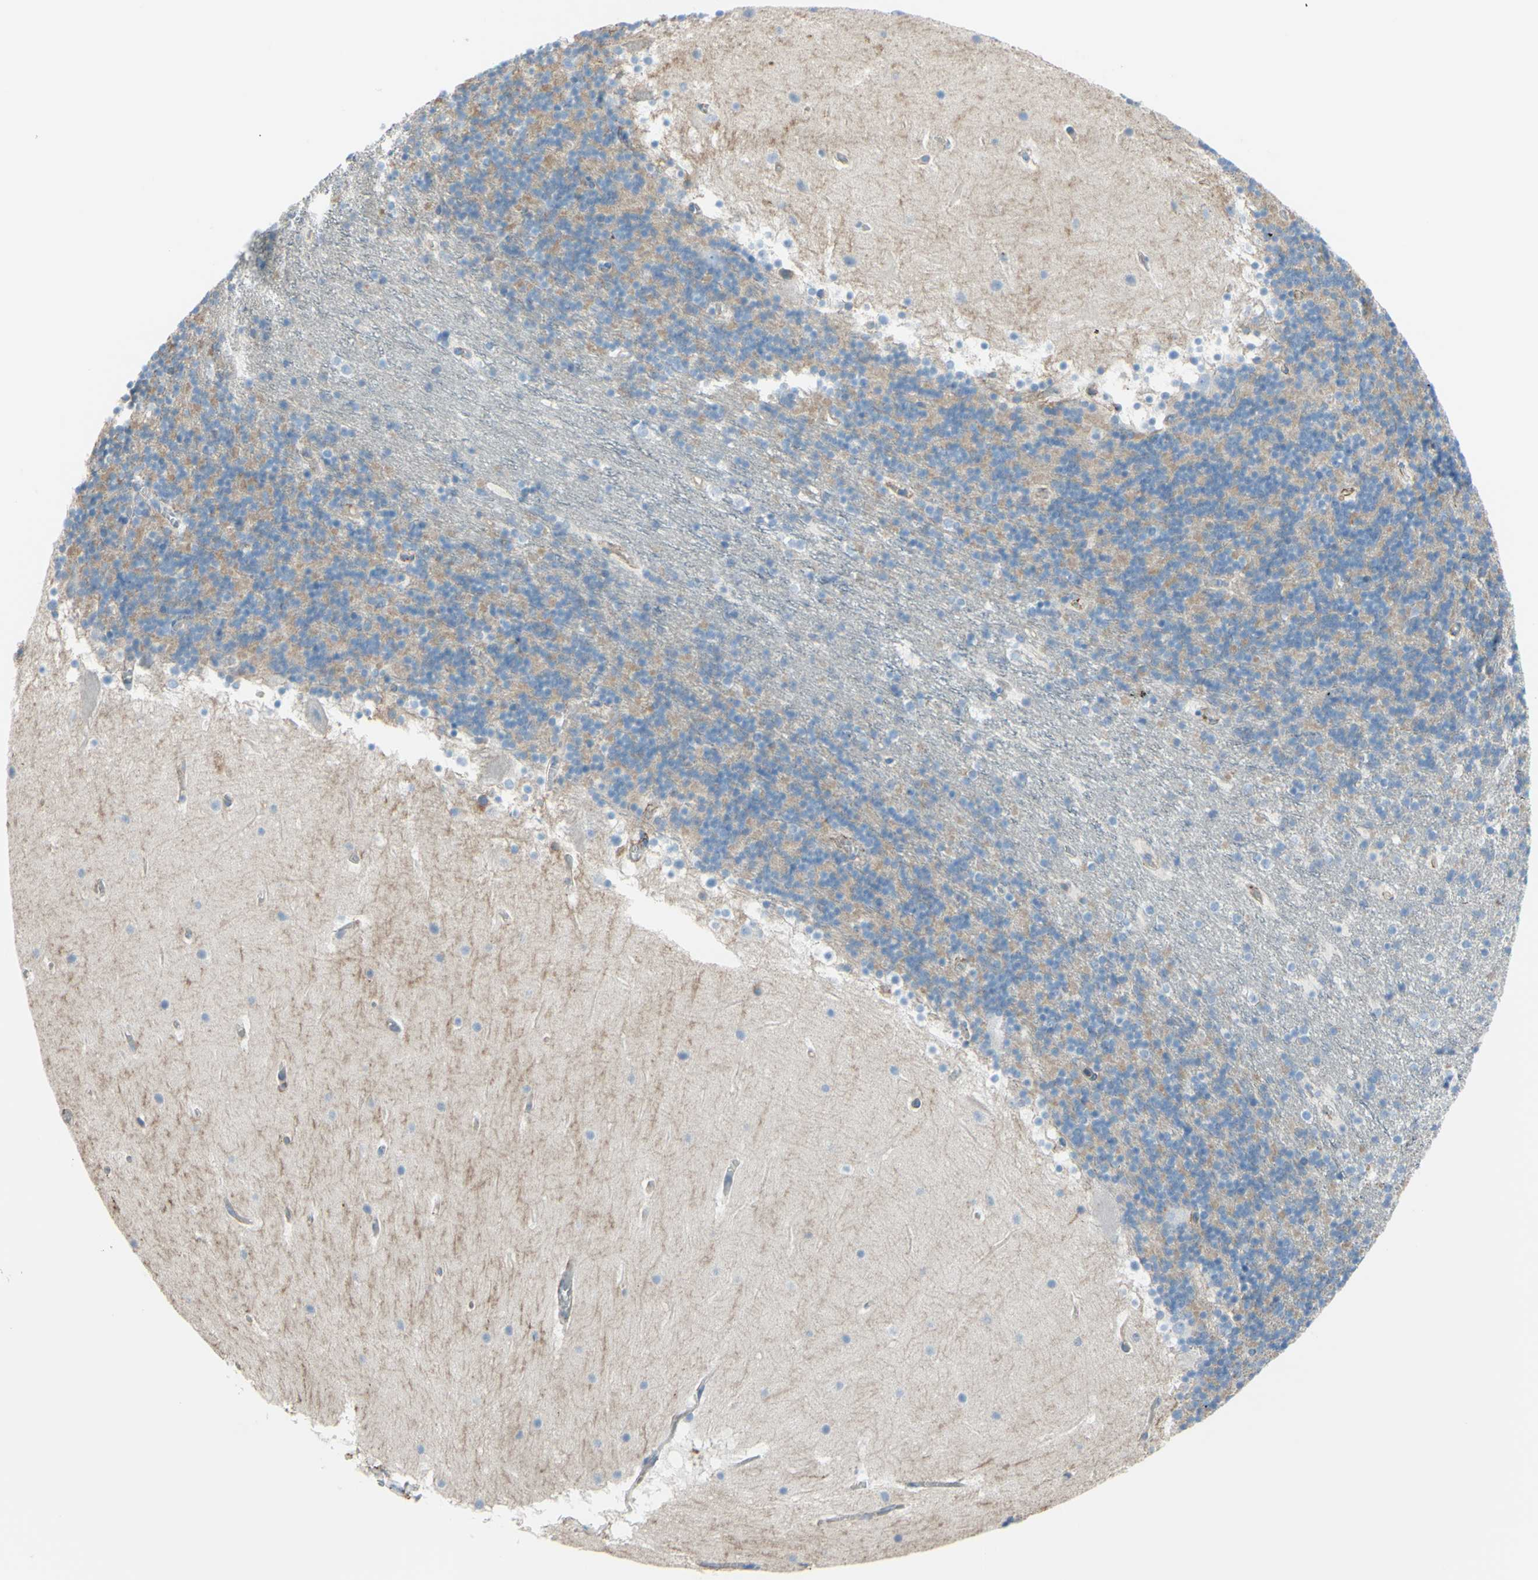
{"staining": {"intensity": "negative", "quantity": "none", "location": "none"}, "tissue": "cerebellum", "cell_type": "Cells in granular layer", "image_type": "normal", "snomed": [{"axis": "morphology", "description": "Normal tissue, NOS"}, {"axis": "topography", "description": "Cerebellum"}], "caption": "Immunohistochemical staining of normal cerebellum demonstrates no significant positivity in cells in granular layer.", "gene": "ADD1", "patient": {"sex": "male", "age": 45}}